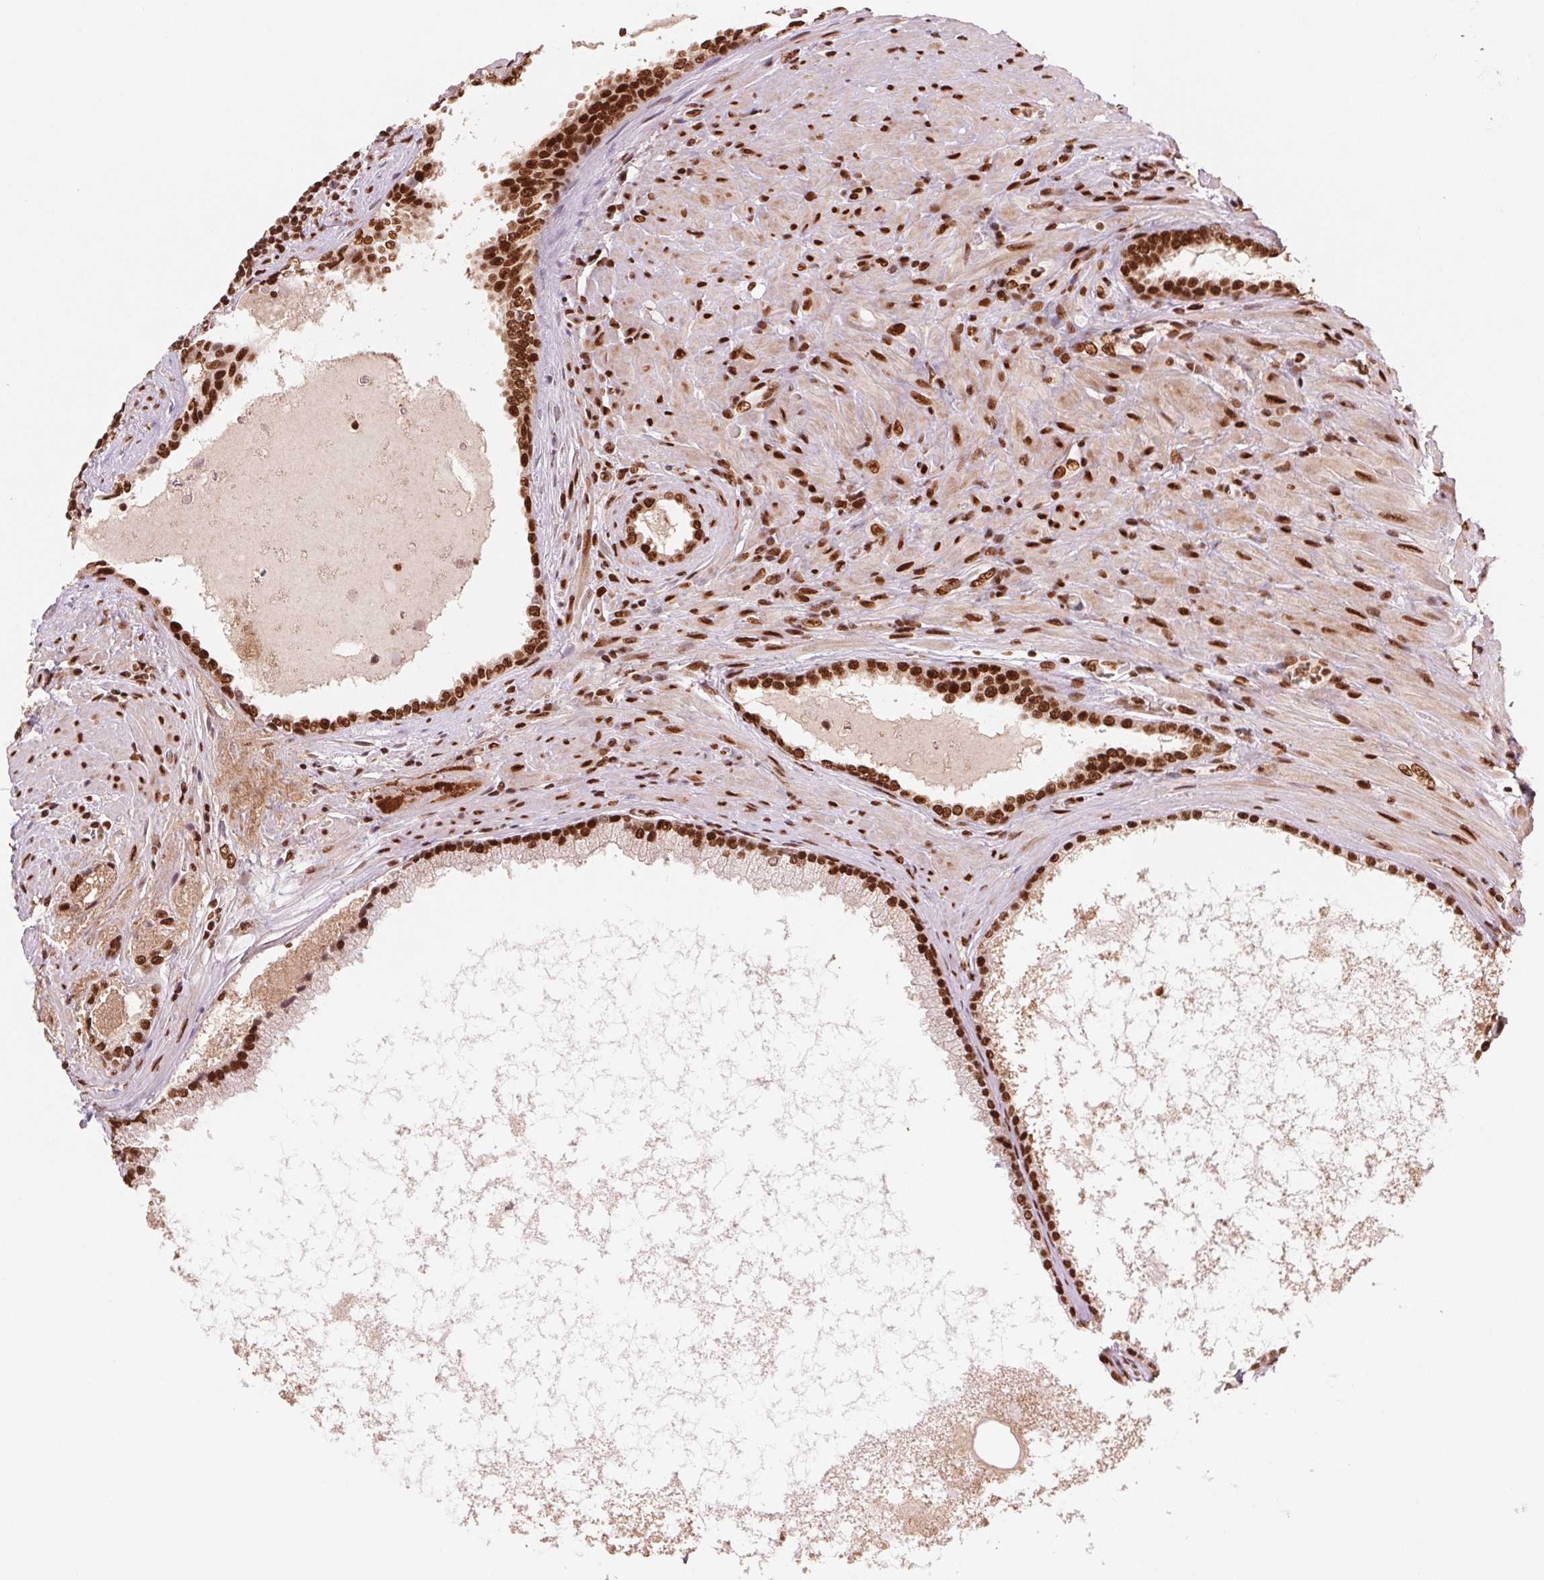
{"staining": {"intensity": "strong", "quantity": ">75%", "location": "nuclear"}, "tissue": "prostate cancer", "cell_type": "Tumor cells", "image_type": "cancer", "snomed": [{"axis": "morphology", "description": "Adenocarcinoma, High grade"}, {"axis": "topography", "description": "Prostate"}], "caption": "This histopathology image exhibits prostate cancer stained with IHC to label a protein in brown. The nuclear of tumor cells show strong positivity for the protein. Nuclei are counter-stained blue.", "gene": "TTLL9", "patient": {"sex": "male", "age": 73}}